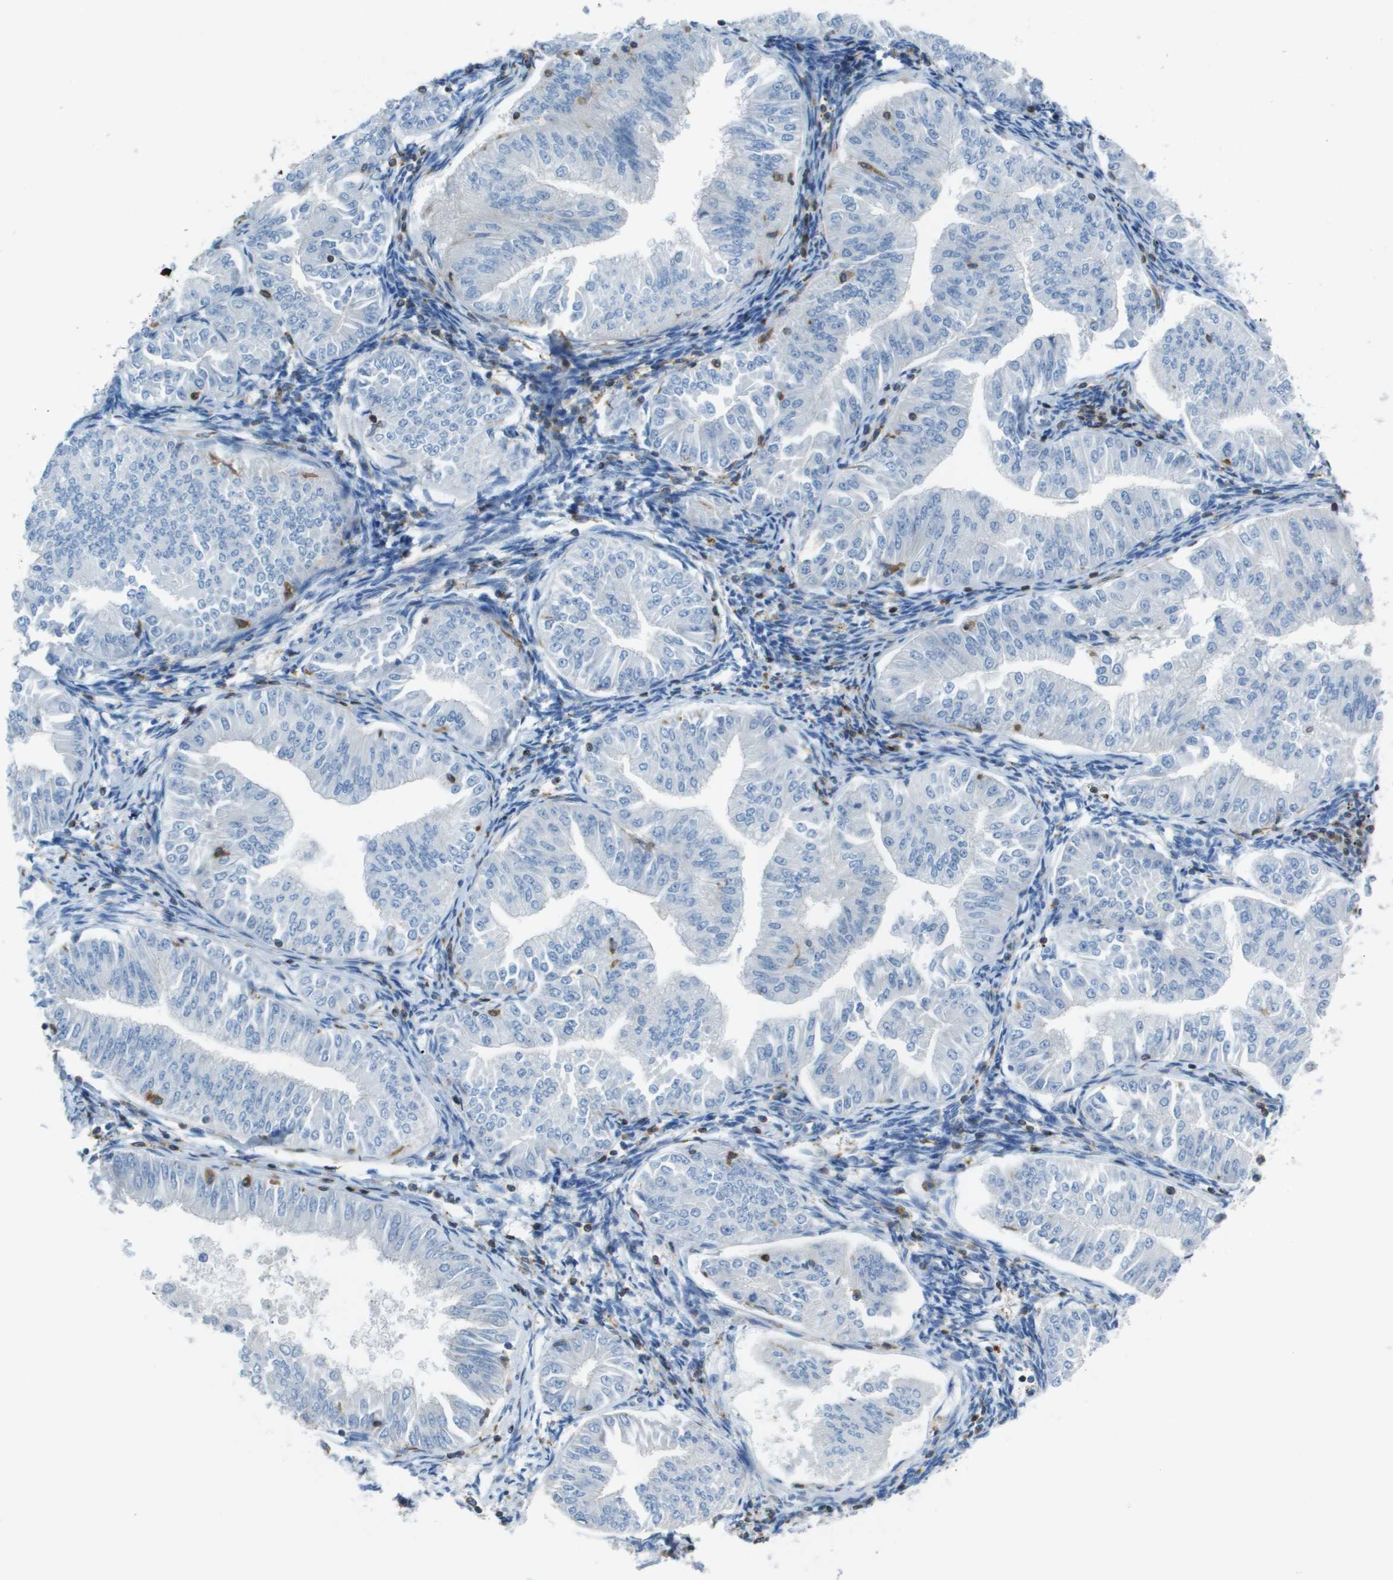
{"staining": {"intensity": "negative", "quantity": "none", "location": "none"}, "tissue": "endometrial cancer", "cell_type": "Tumor cells", "image_type": "cancer", "snomed": [{"axis": "morphology", "description": "Normal tissue, NOS"}, {"axis": "morphology", "description": "Adenocarcinoma, NOS"}, {"axis": "topography", "description": "Endometrium"}], "caption": "Histopathology image shows no significant protein positivity in tumor cells of endometrial adenocarcinoma. (Immunohistochemistry, brightfield microscopy, high magnification).", "gene": "APBB1IP", "patient": {"sex": "female", "age": 53}}